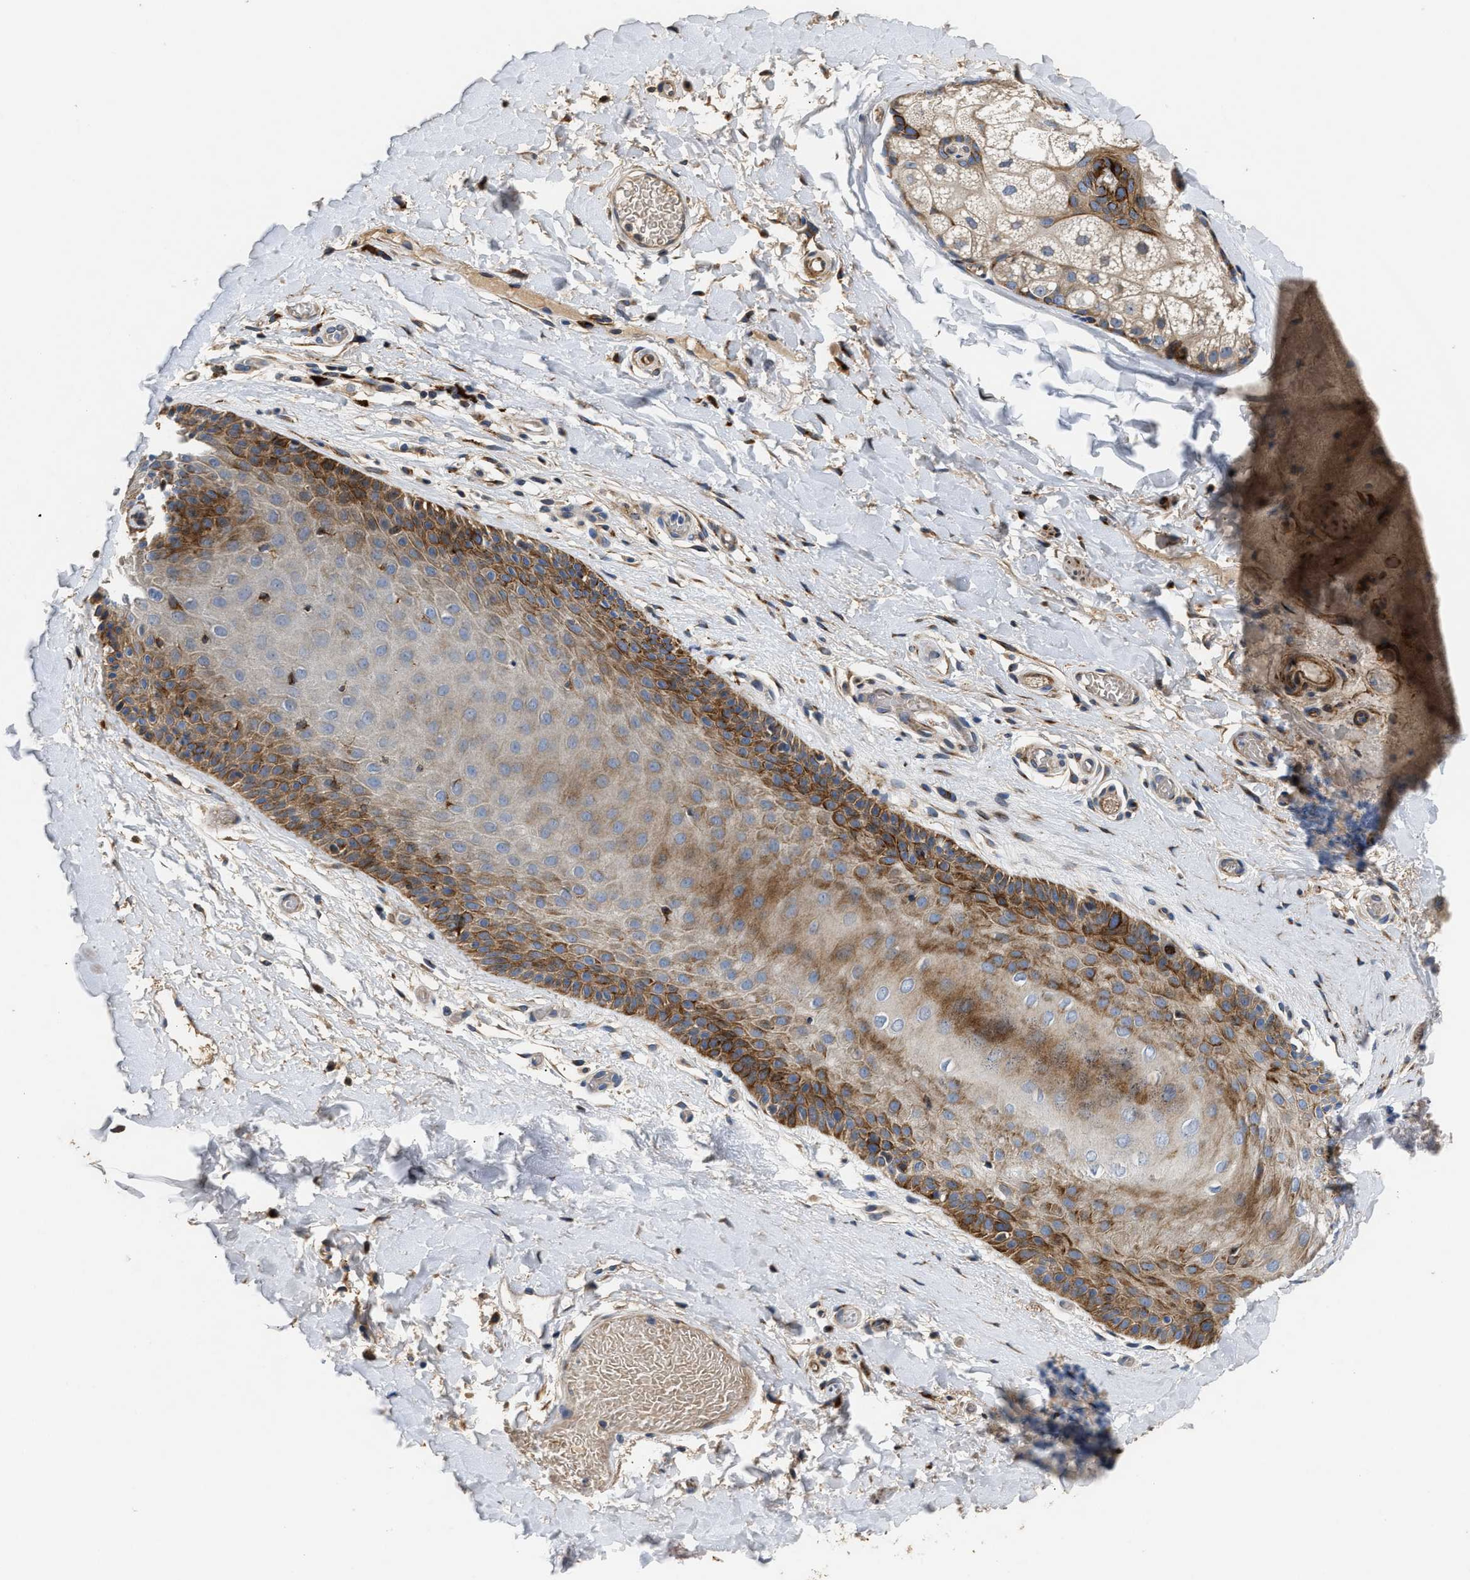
{"staining": {"intensity": "strong", "quantity": "<25%", "location": "cytoplasmic/membranous"}, "tissue": "skin", "cell_type": "Epidermal cells", "image_type": "normal", "snomed": [{"axis": "morphology", "description": "Normal tissue, NOS"}, {"axis": "topography", "description": "Vulva"}], "caption": "The immunohistochemical stain highlights strong cytoplasmic/membranous staining in epidermal cells of unremarkable skin. (Brightfield microscopy of DAB IHC at high magnification).", "gene": "IL17RC", "patient": {"sex": "female", "age": 73}}